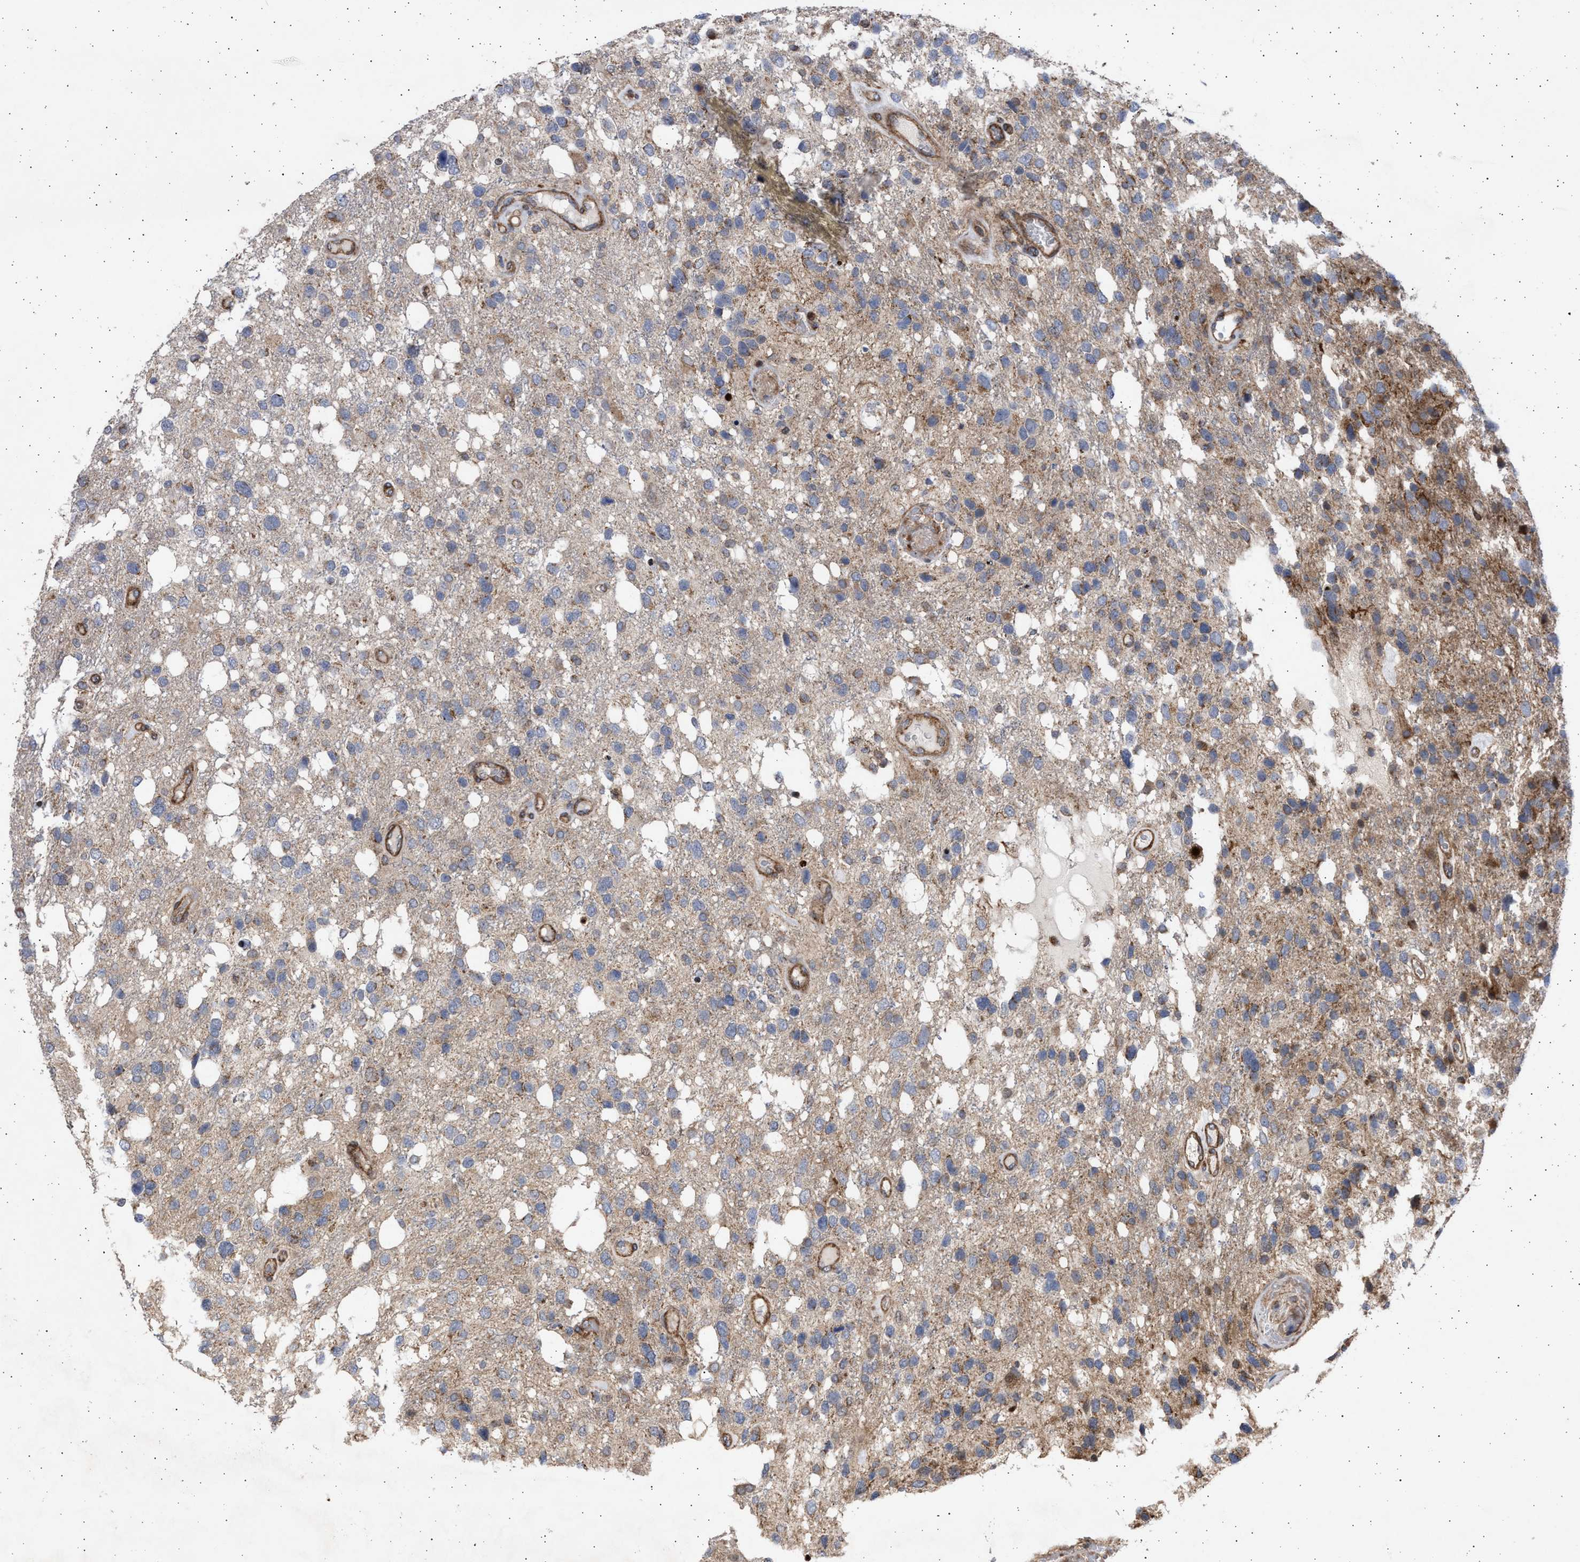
{"staining": {"intensity": "moderate", "quantity": "25%-75%", "location": "cytoplasmic/membranous"}, "tissue": "glioma", "cell_type": "Tumor cells", "image_type": "cancer", "snomed": [{"axis": "morphology", "description": "Glioma, malignant, High grade"}, {"axis": "topography", "description": "Brain"}], "caption": "Protein staining of malignant glioma (high-grade) tissue demonstrates moderate cytoplasmic/membranous expression in about 25%-75% of tumor cells.", "gene": "TTC19", "patient": {"sex": "female", "age": 58}}